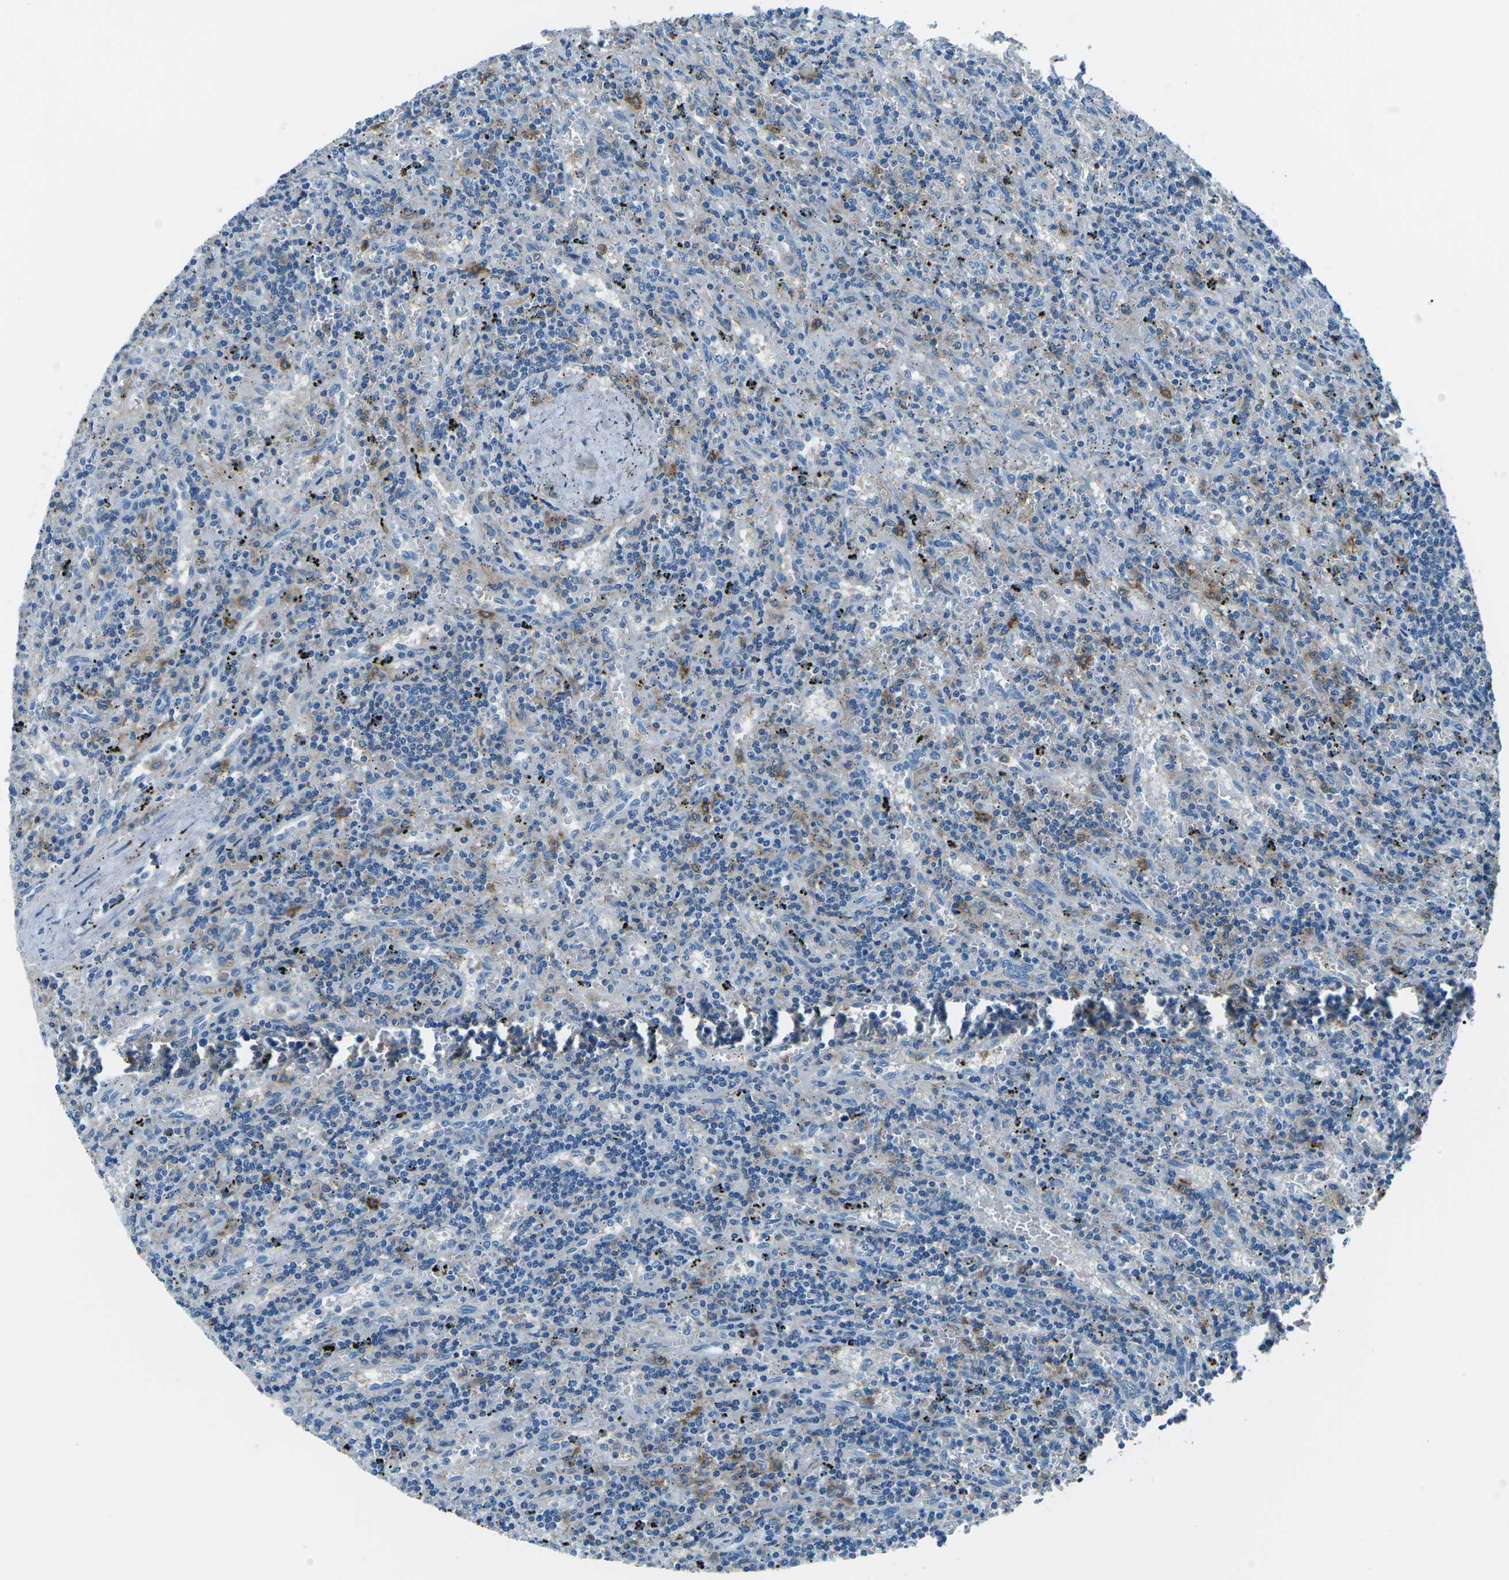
{"staining": {"intensity": "weak", "quantity": "<25%", "location": "cytoplasmic/membranous"}, "tissue": "lymphoma", "cell_type": "Tumor cells", "image_type": "cancer", "snomed": [{"axis": "morphology", "description": "Malignant lymphoma, non-Hodgkin's type, Low grade"}, {"axis": "topography", "description": "Spleen"}], "caption": "Human lymphoma stained for a protein using immunohistochemistry reveals no positivity in tumor cells.", "gene": "CD1D", "patient": {"sex": "male", "age": 76}}